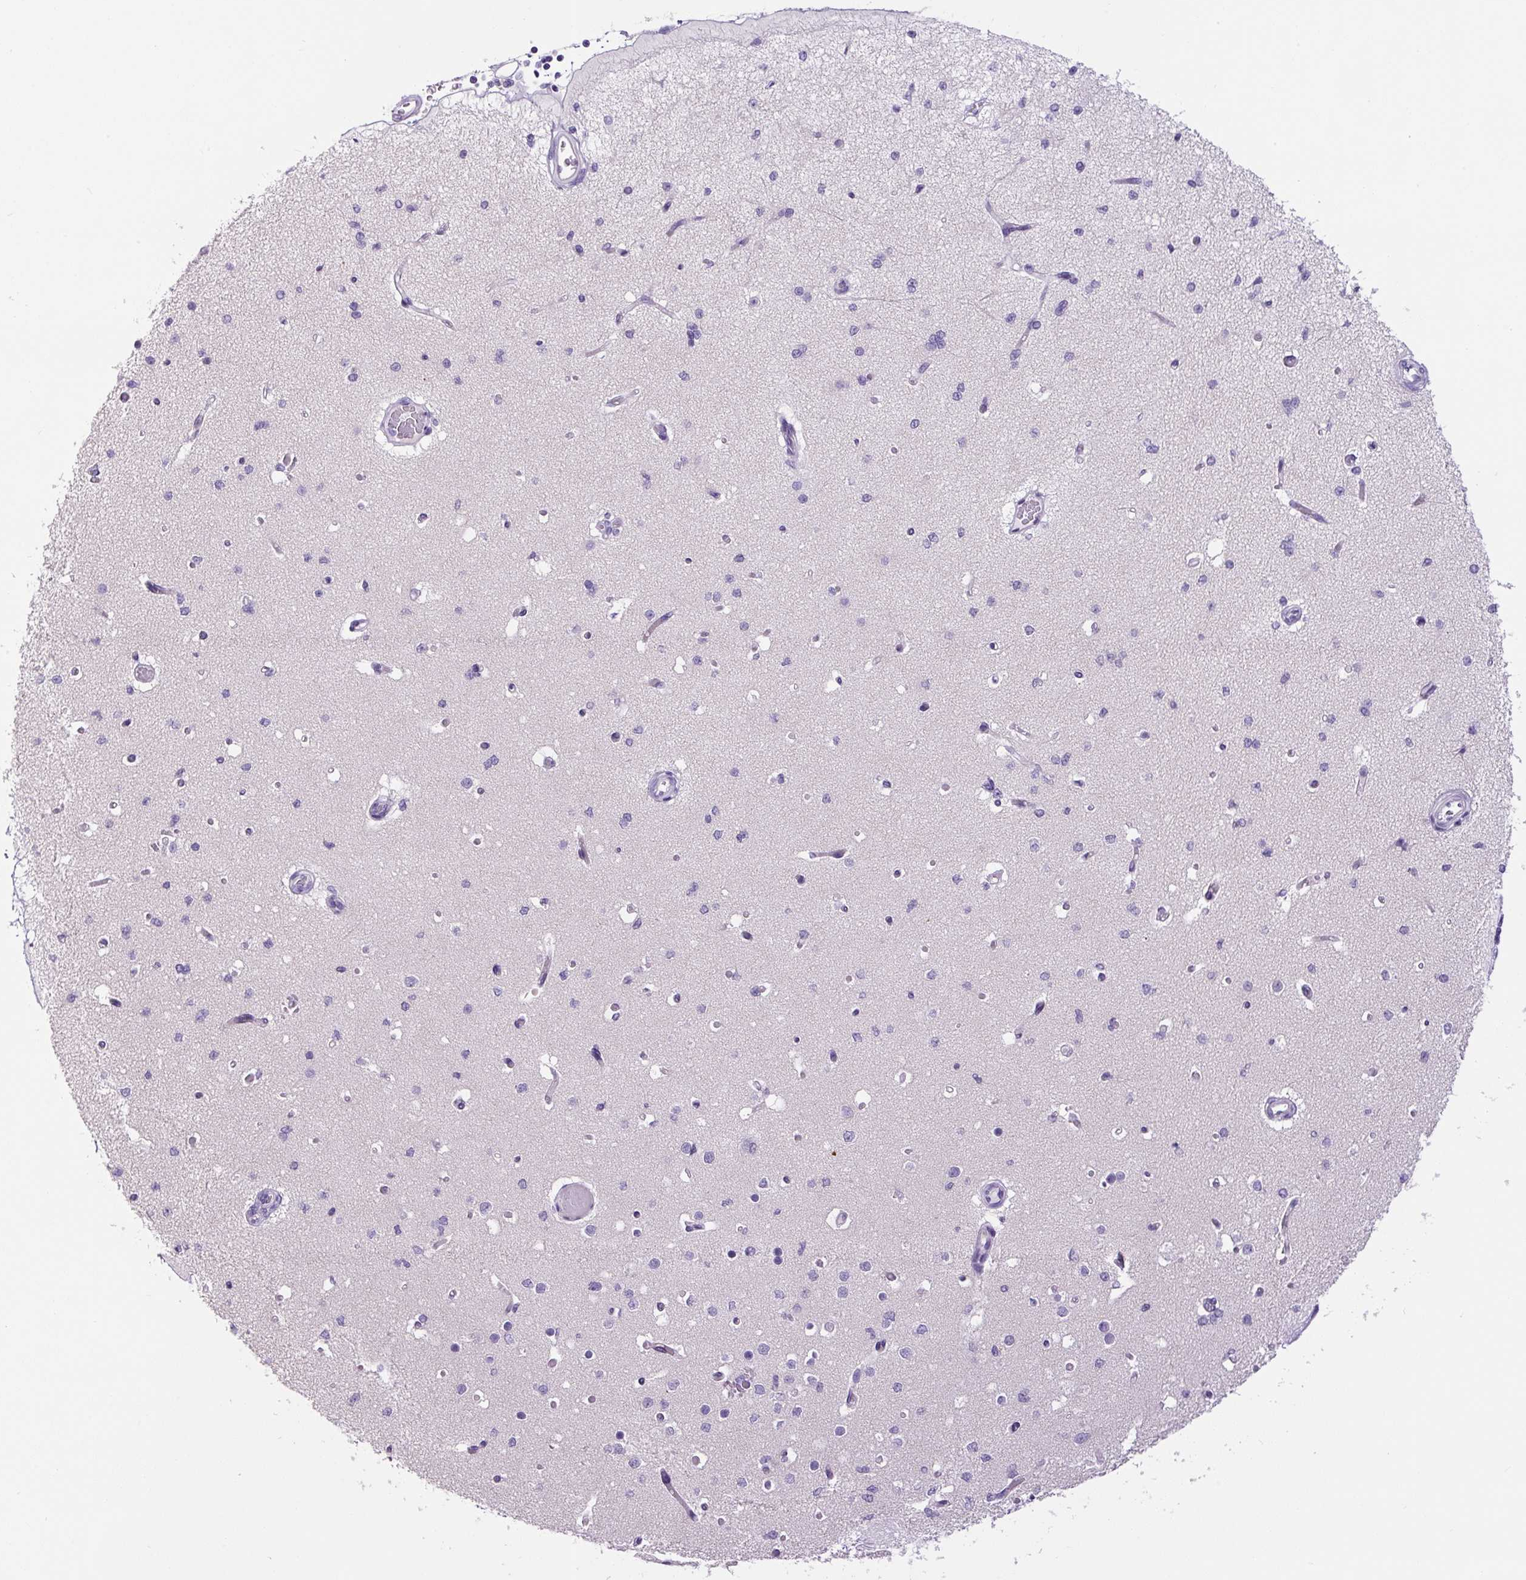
{"staining": {"intensity": "negative", "quantity": "none", "location": "none"}, "tissue": "cerebral cortex", "cell_type": "Endothelial cells", "image_type": "normal", "snomed": [{"axis": "morphology", "description": "Normal tissue, NOS"}, {"axis": "morphology", "description": "Inflammation, NOS"}, {"axis": "topography", "description": "Cerebral cortex"}], "caption": "The micrograph demonstrates no significant expression in endothelial cells of cerebral cortex.", "gene": "CHGA", "patient": {"sex": "male", "age": 6}}